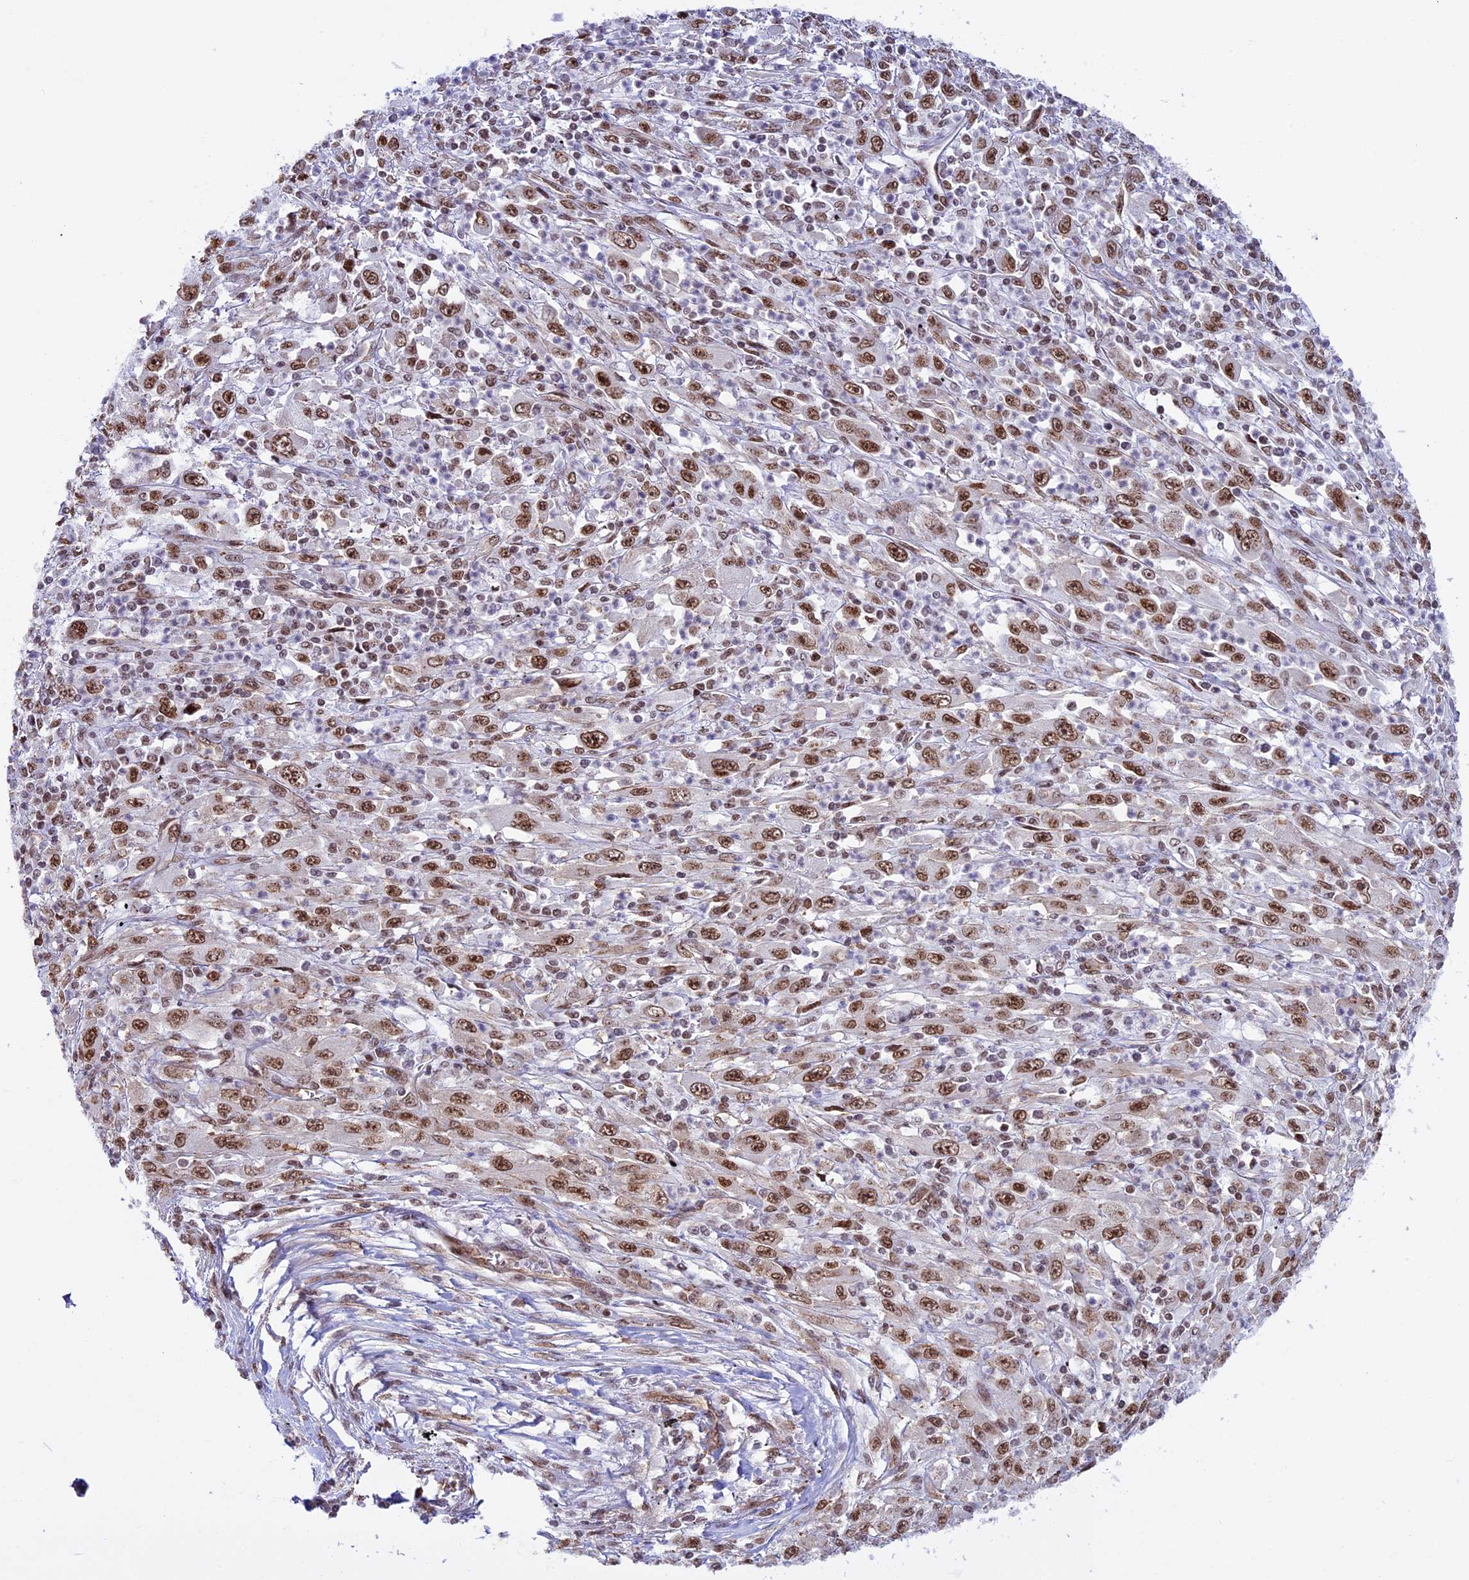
{"staining": {"intensity": "moderate", "quantity": ">75%", "location": "nuclear"}, "tissue": "melanoma", "cell_type": "Tumor cells", "image_type": "cancer", "snomed": [{"axis": "morphology", "description": "Malignant melanoma, Metastatic site"}, {"axis": "topography", "description": "Skin"}], "caption": "Immunohistochemistry micrograph of neoplastic tissue: melanoma stained using immunohistochemistry (IHC) displays medium levels of moderate protein expression localized specifically in the nuclear of tumor cells, appearing as a nuclear brown color.", "gene": "MPHOSPH8", "patient": {"sex": "female", "age": 56}}